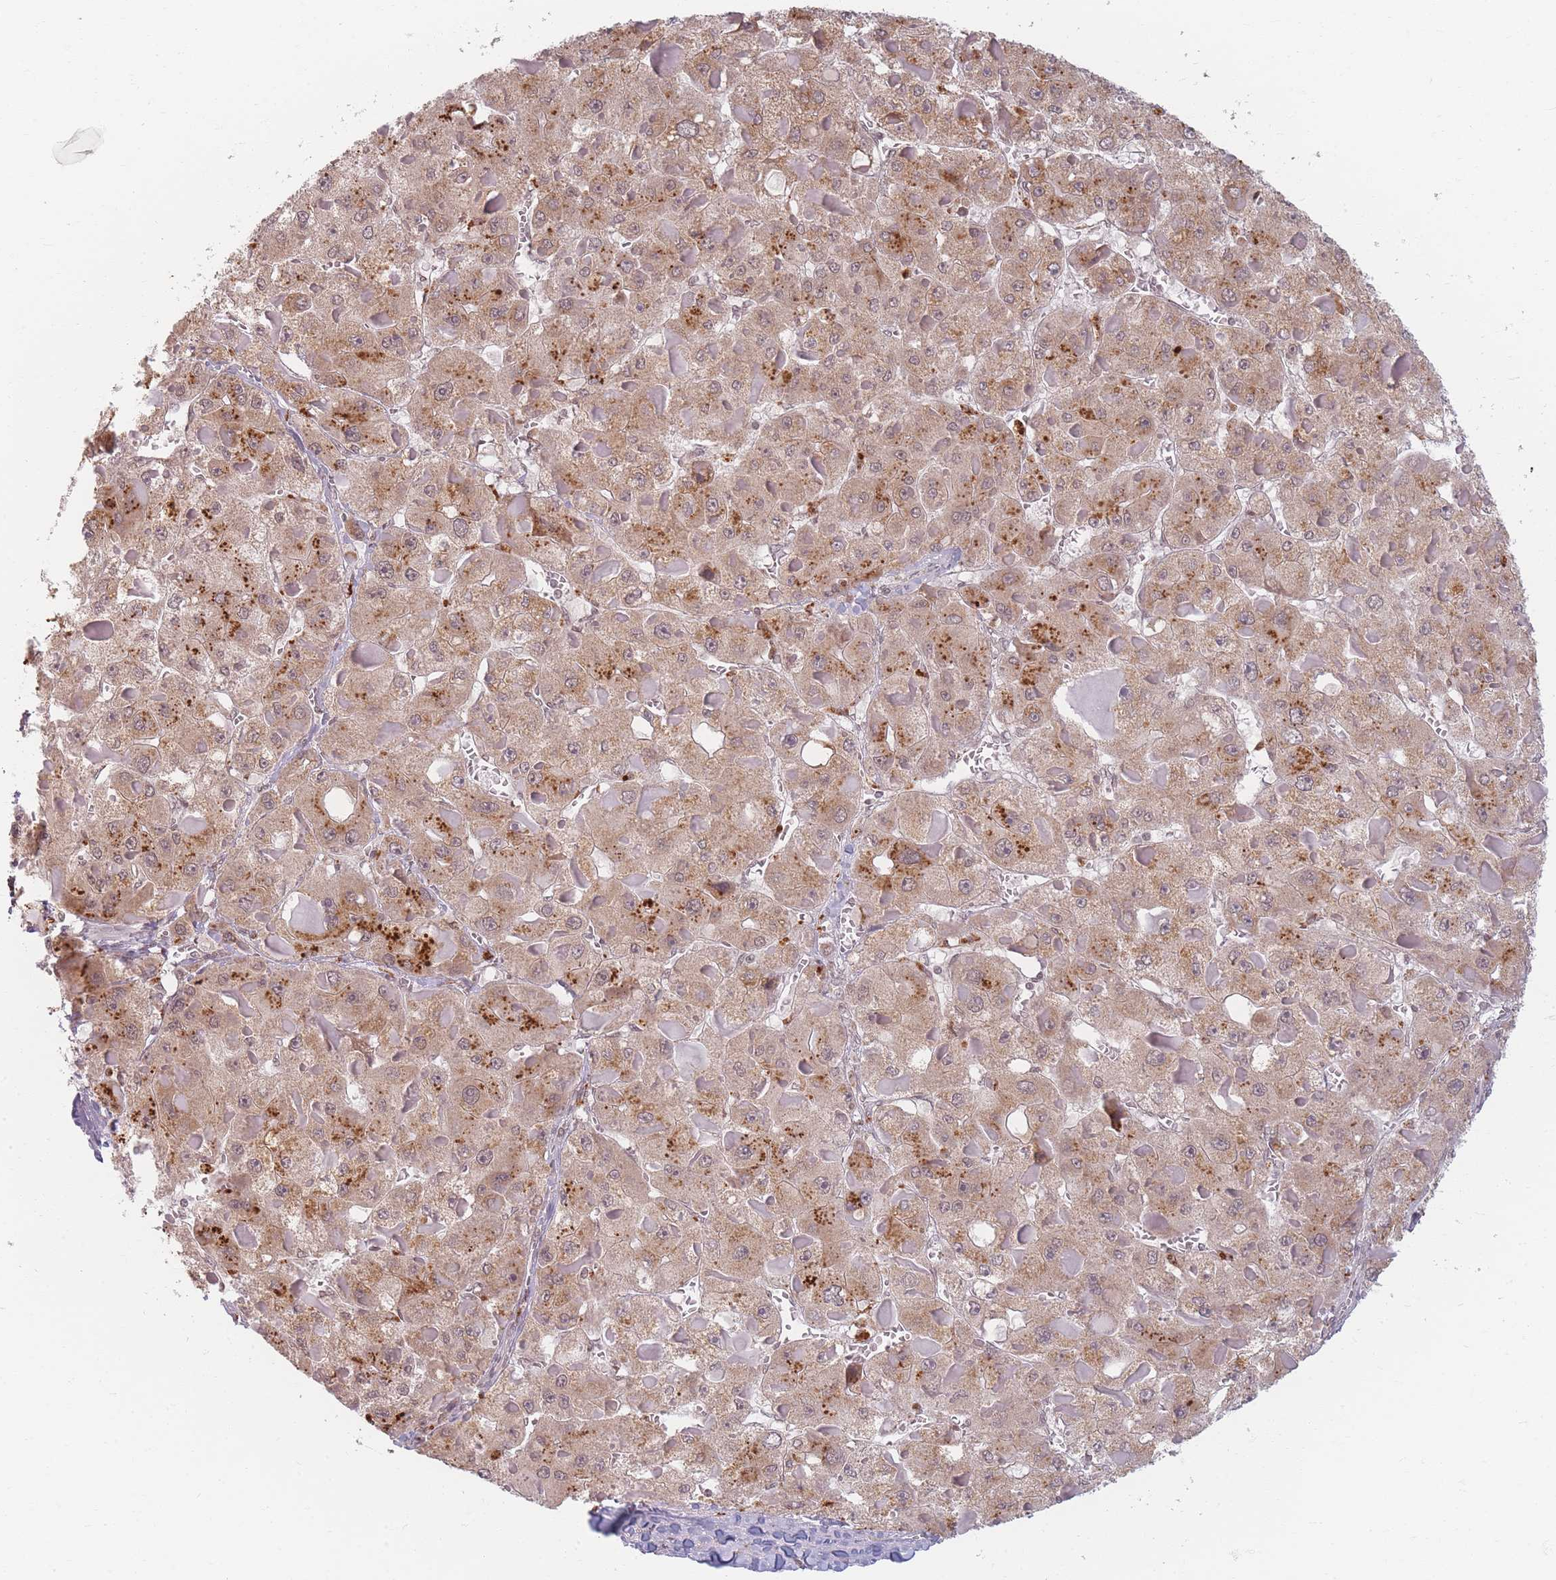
{"staining": {"intensity": "moderate", "quantity": ">75%", "location": "cytoplasmic/membranous"}, "tissue": "liver cancer", "cell_type": "Tumor cells", "image_type": "cancer", "snomed": [{"axis": "morphology", "description": "Carcinoma, Hepatocellular, NOS"}, {"axis": "topography", "description": "Liver"}], "caption": "An IHC micrograph of neoplastic tissue is shown. Protein staining in brown highlights moderate cytoplasmic/membranous positivity in hepatocellular carcinoma (liver) within tumor cells. (DAB (3,3'-diaminobenzidine) IHC with brightfield microscopy, high magnification).", "gene": "SPATA45", "patient": {"sex": "female", "age": 73}}